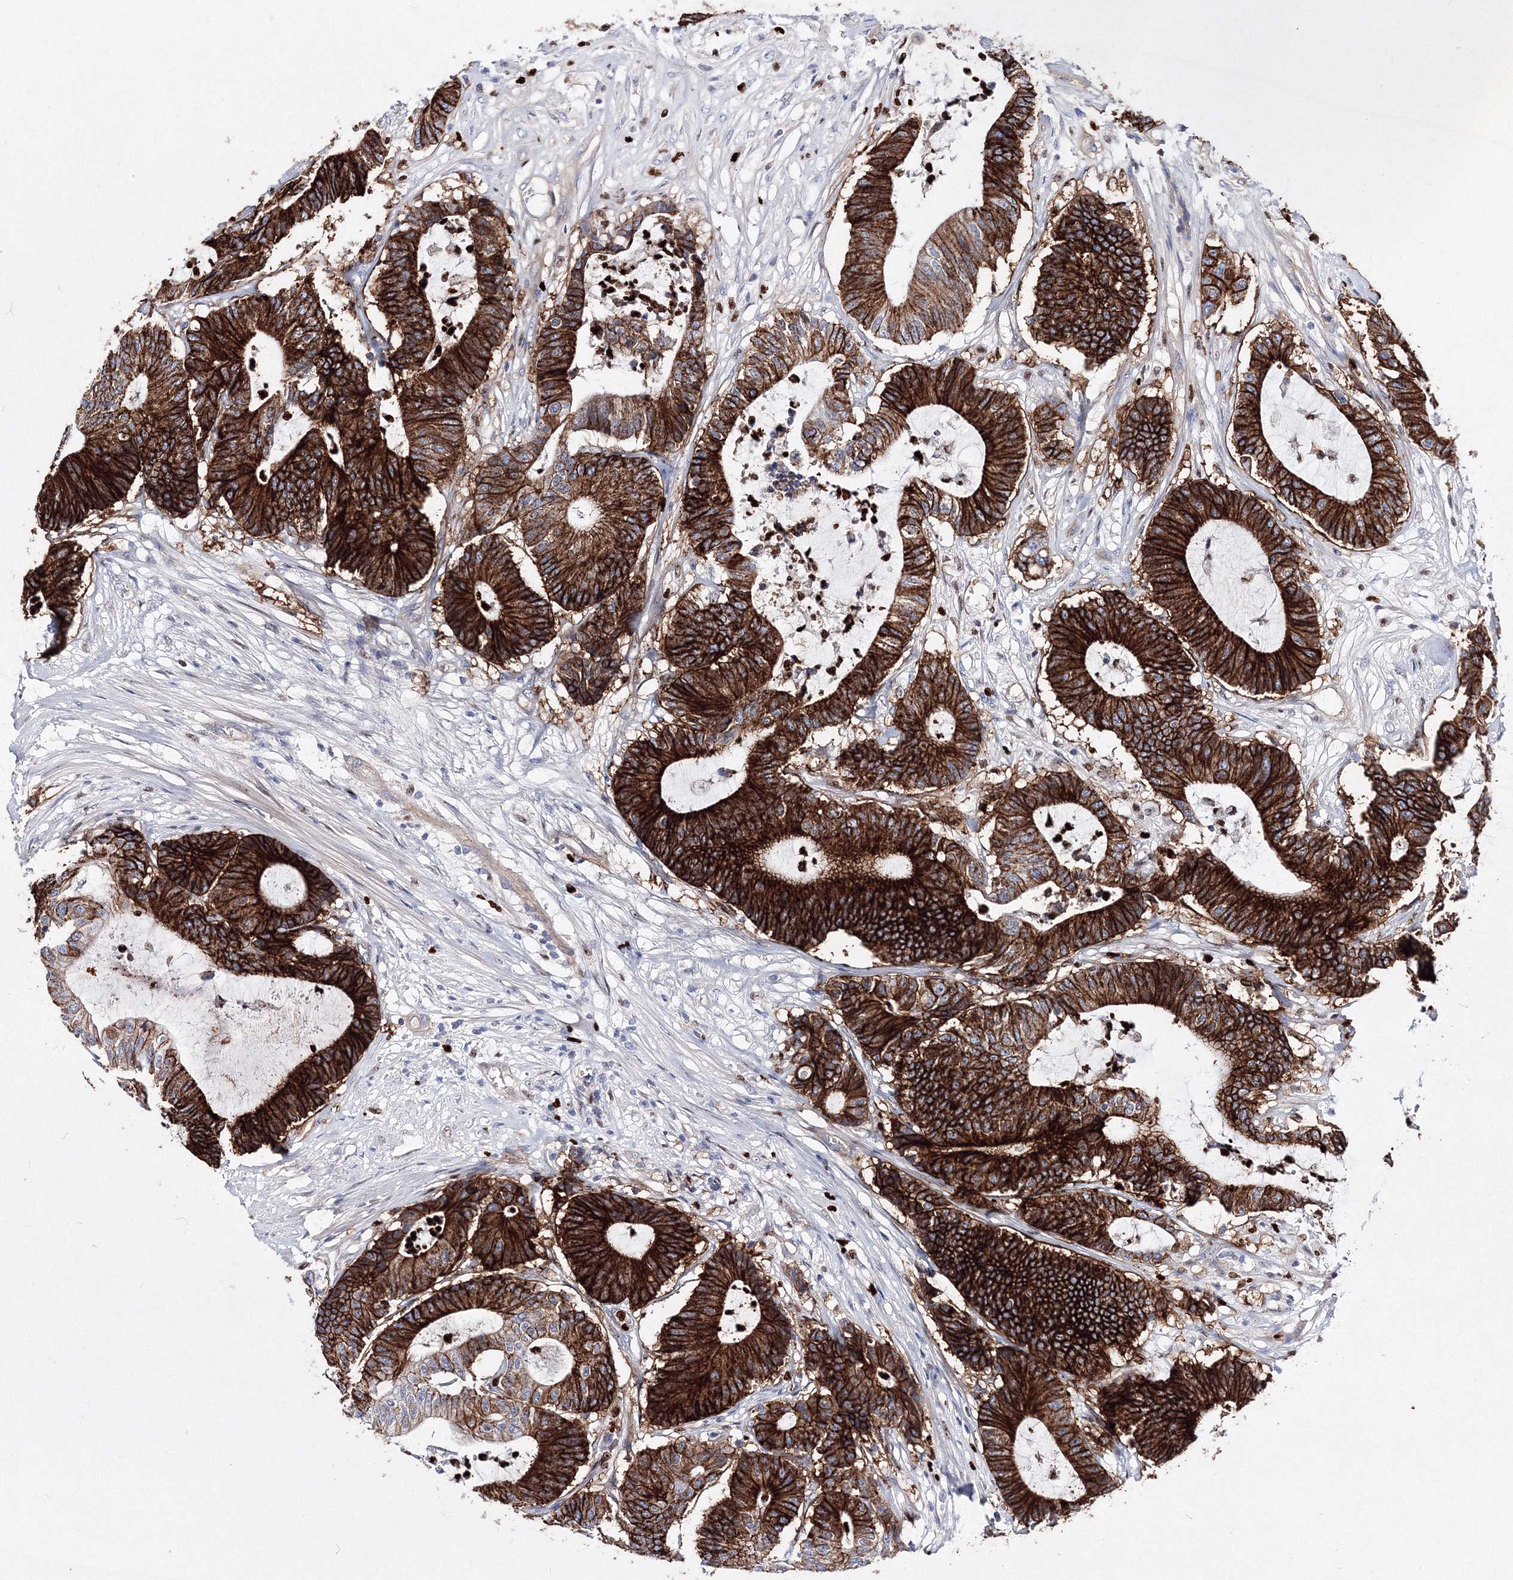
{"staining": {"intensity": "strong", "quantity": ">75%", "location": "cytoplasmic/membranous"}, "tissue": "colorectal cancer", "cell_type": "Tumor cells", "image_type": "cancer", "snomed": [{"axis": "morphology", "description": "Adenocarcinoma, NOS"}, {"axis": "topography", "description": "Colon"}], "caption": "A high-resolution photomicrograph shows immunohistochemistry (IHC) staining of colorectal cancer (adenocarcinoma), which demonstrates strong cytoplasmic/membranous positivity in approximately >75% of tumor cells. (Stains: DAB in brown, nuclei in blue, Microscopy: brightfield microscopy at high magnification).", "gene": "C11orf52", "patient": {"sex": "female", "age": 84}}